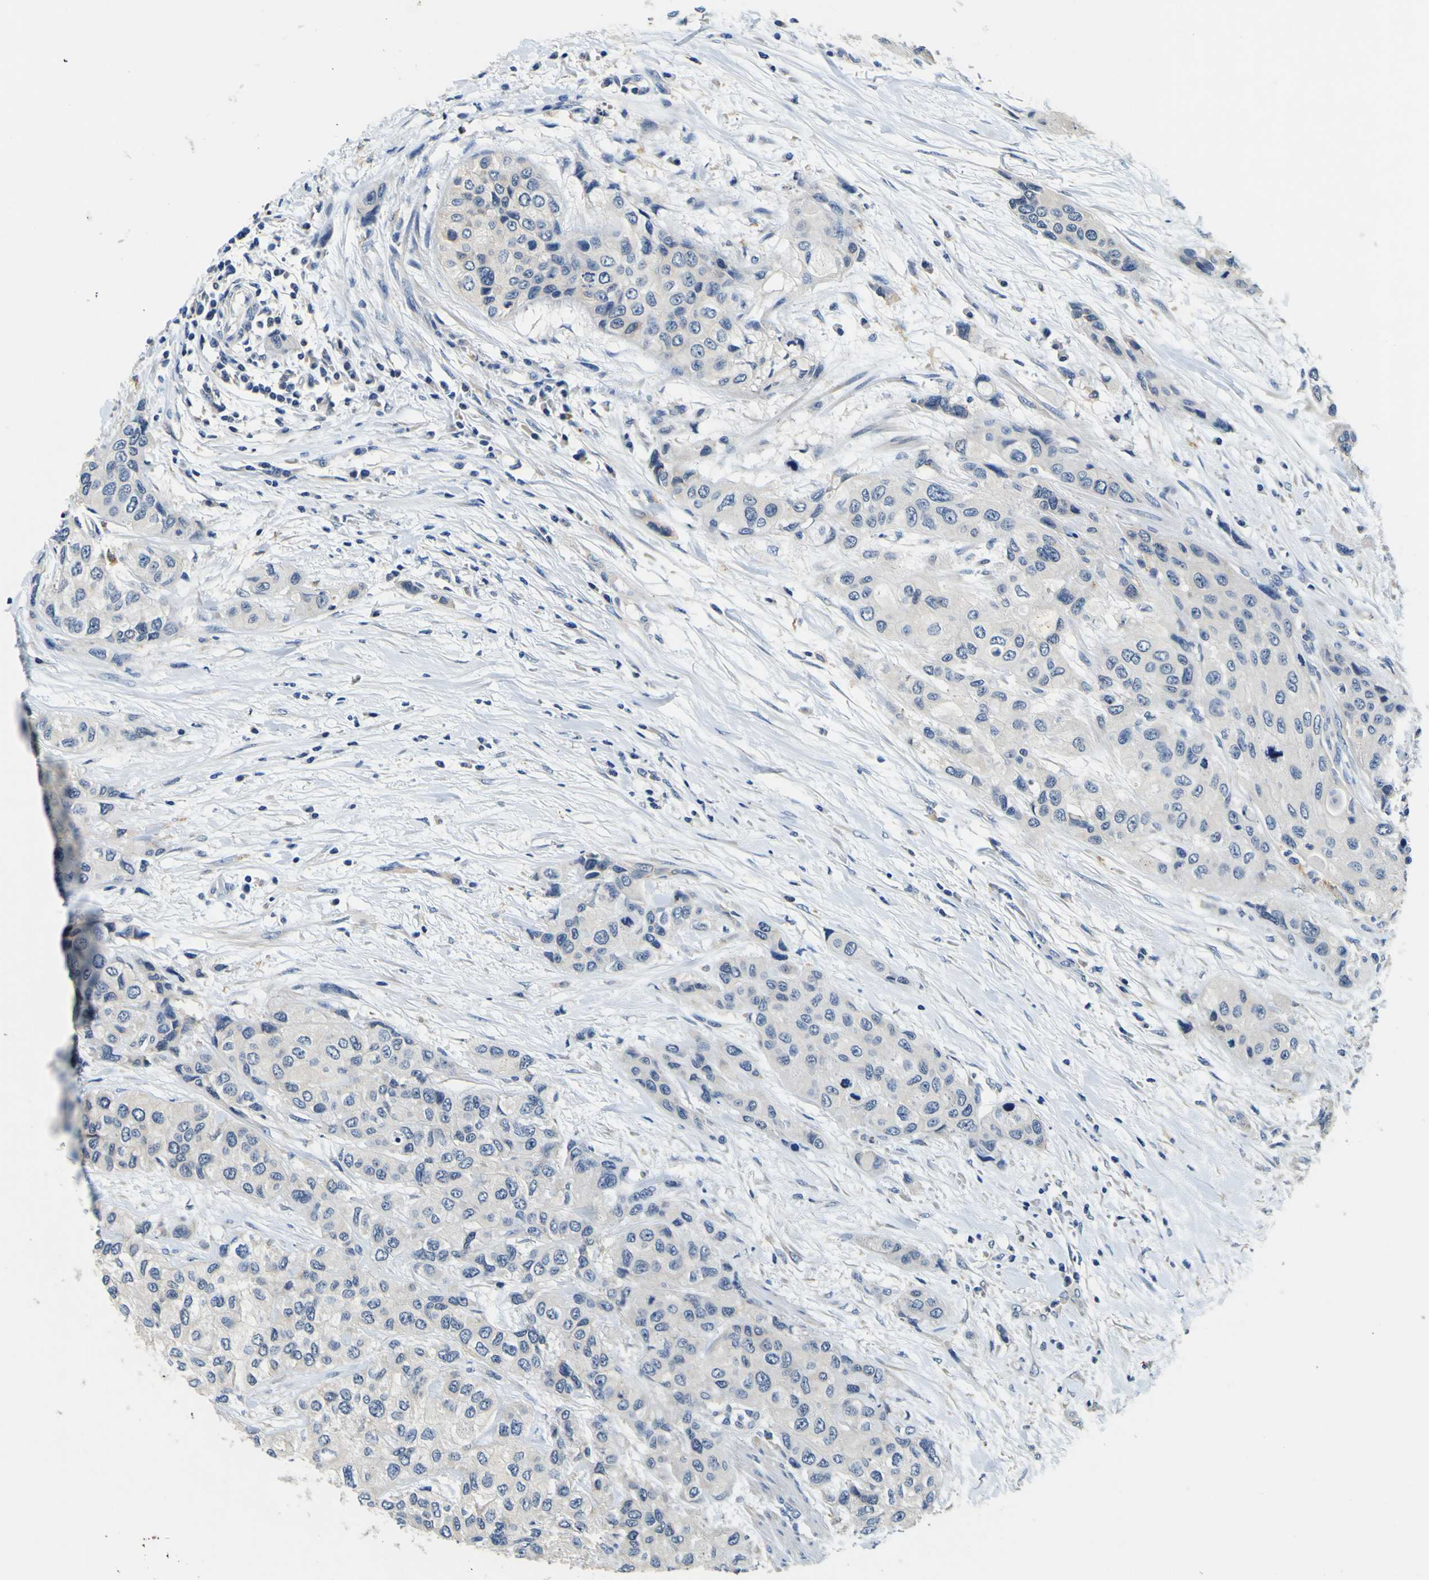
{"staining": {"intensity": "negative", "quantity": "none", "location": "none"}, "tissue": "urothelial cancer", "cell_type": "Tumor cells", "image_type": "cancer", "snomed": [{"axis": "morphology", "description": "Urothelial carcinoma, High grade"}, {"axis": "topography", "description": "Urinary bladder"}], "caption": "Tumor cells are negative for protein expression in human urothelial carcinoma (high-grade).", "gene": "TNIK", "patient": {"sex": "female", "age": 56}}